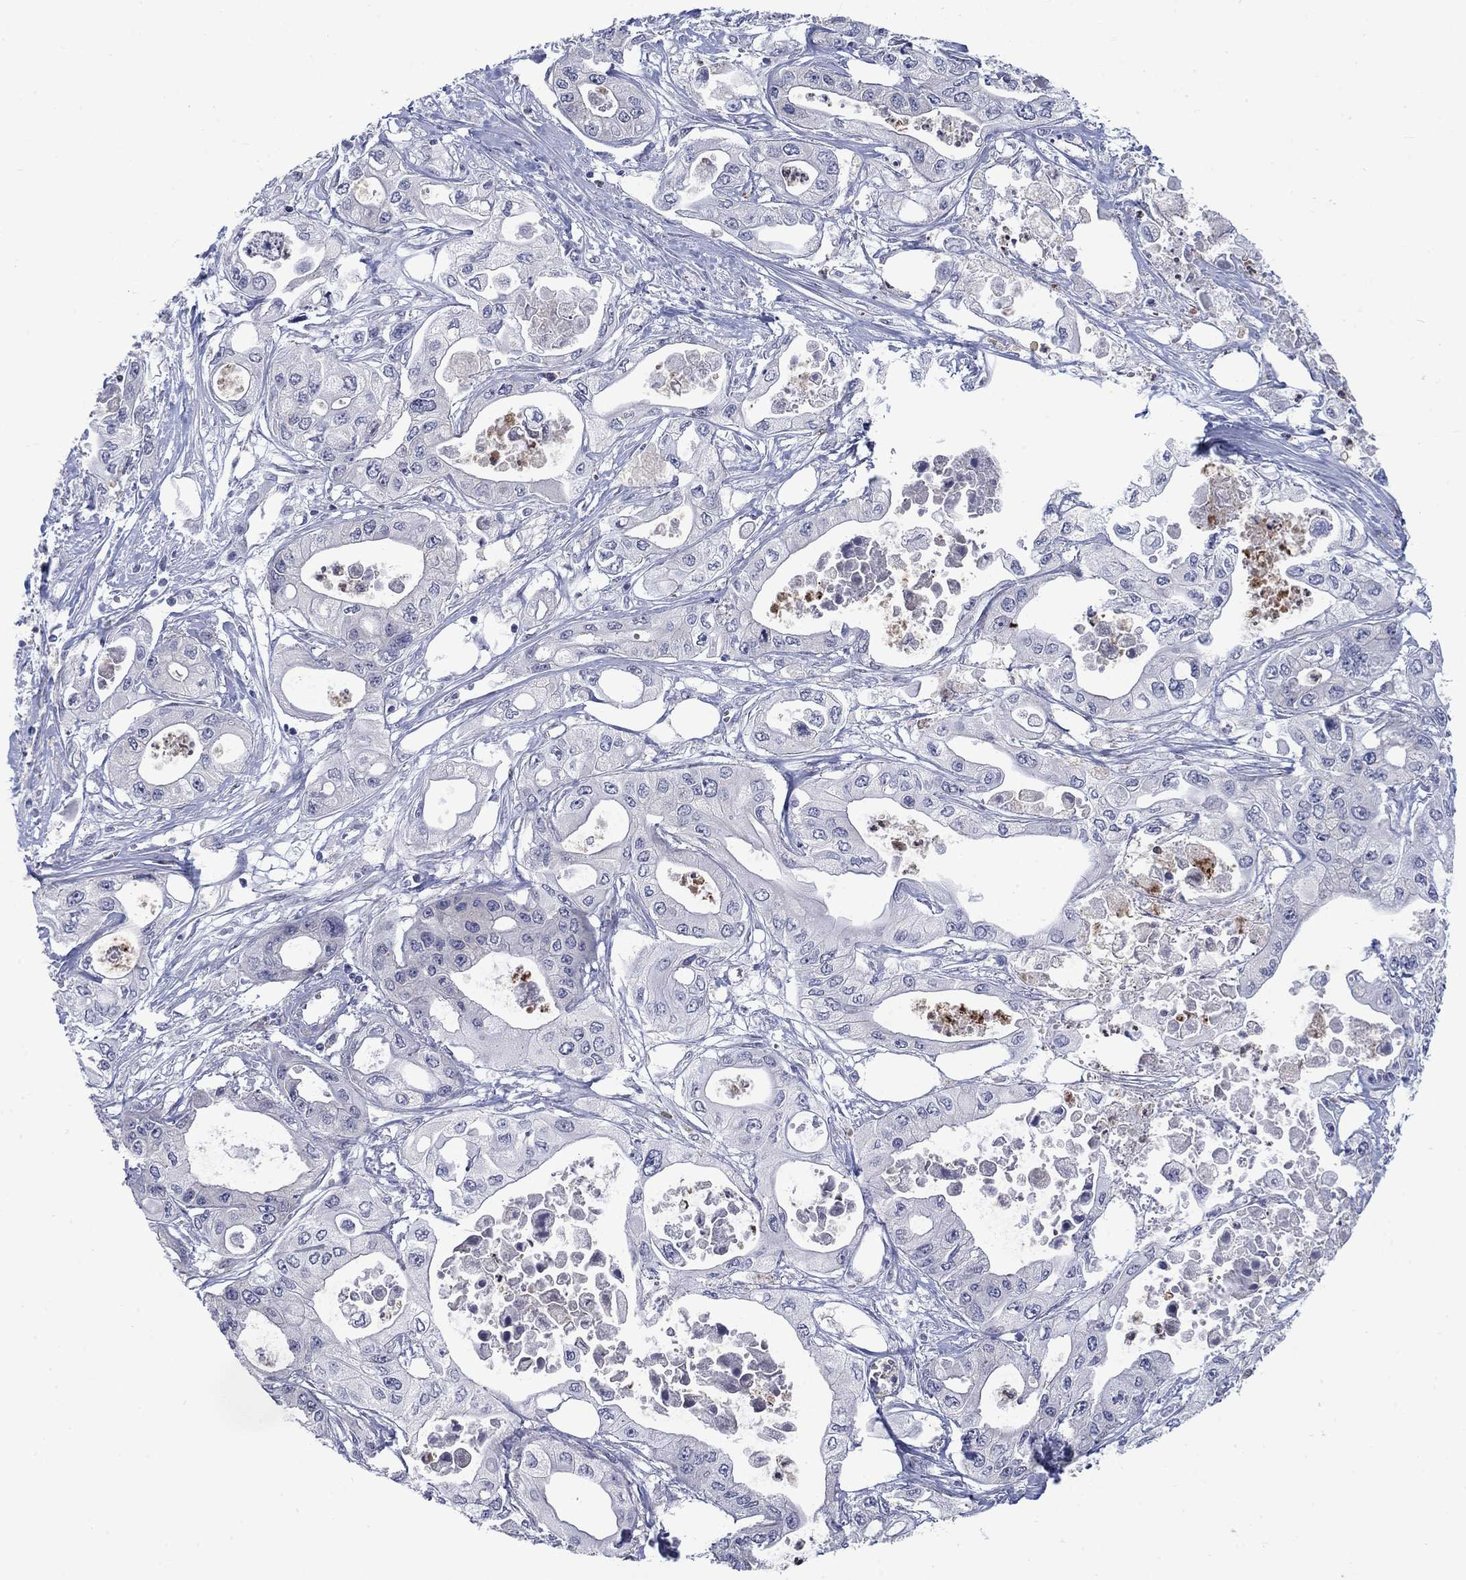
{"staining": {"intensity": "negative", "quantity": "none", "location": "none"}, "tissue": "pancreatic cancer", "cell_type": "Tumor cells", "image_type": "cancer", "snomed": [{"axis": "morphology", "description": "Adenocarcinoma, NOS"}, {"axis": "topography", "description": "Pancreas"}], "caption": "Immunohistochemical staining of human pancreatic adenocarcinoma reveals no significant expression in tumor cells. (DAB (3,3'-diaminobenzidine) immunohistochemistry (IHC), high magnification).", "gene": "KIF15", "patient": {"sex": "male", "age": 70}}